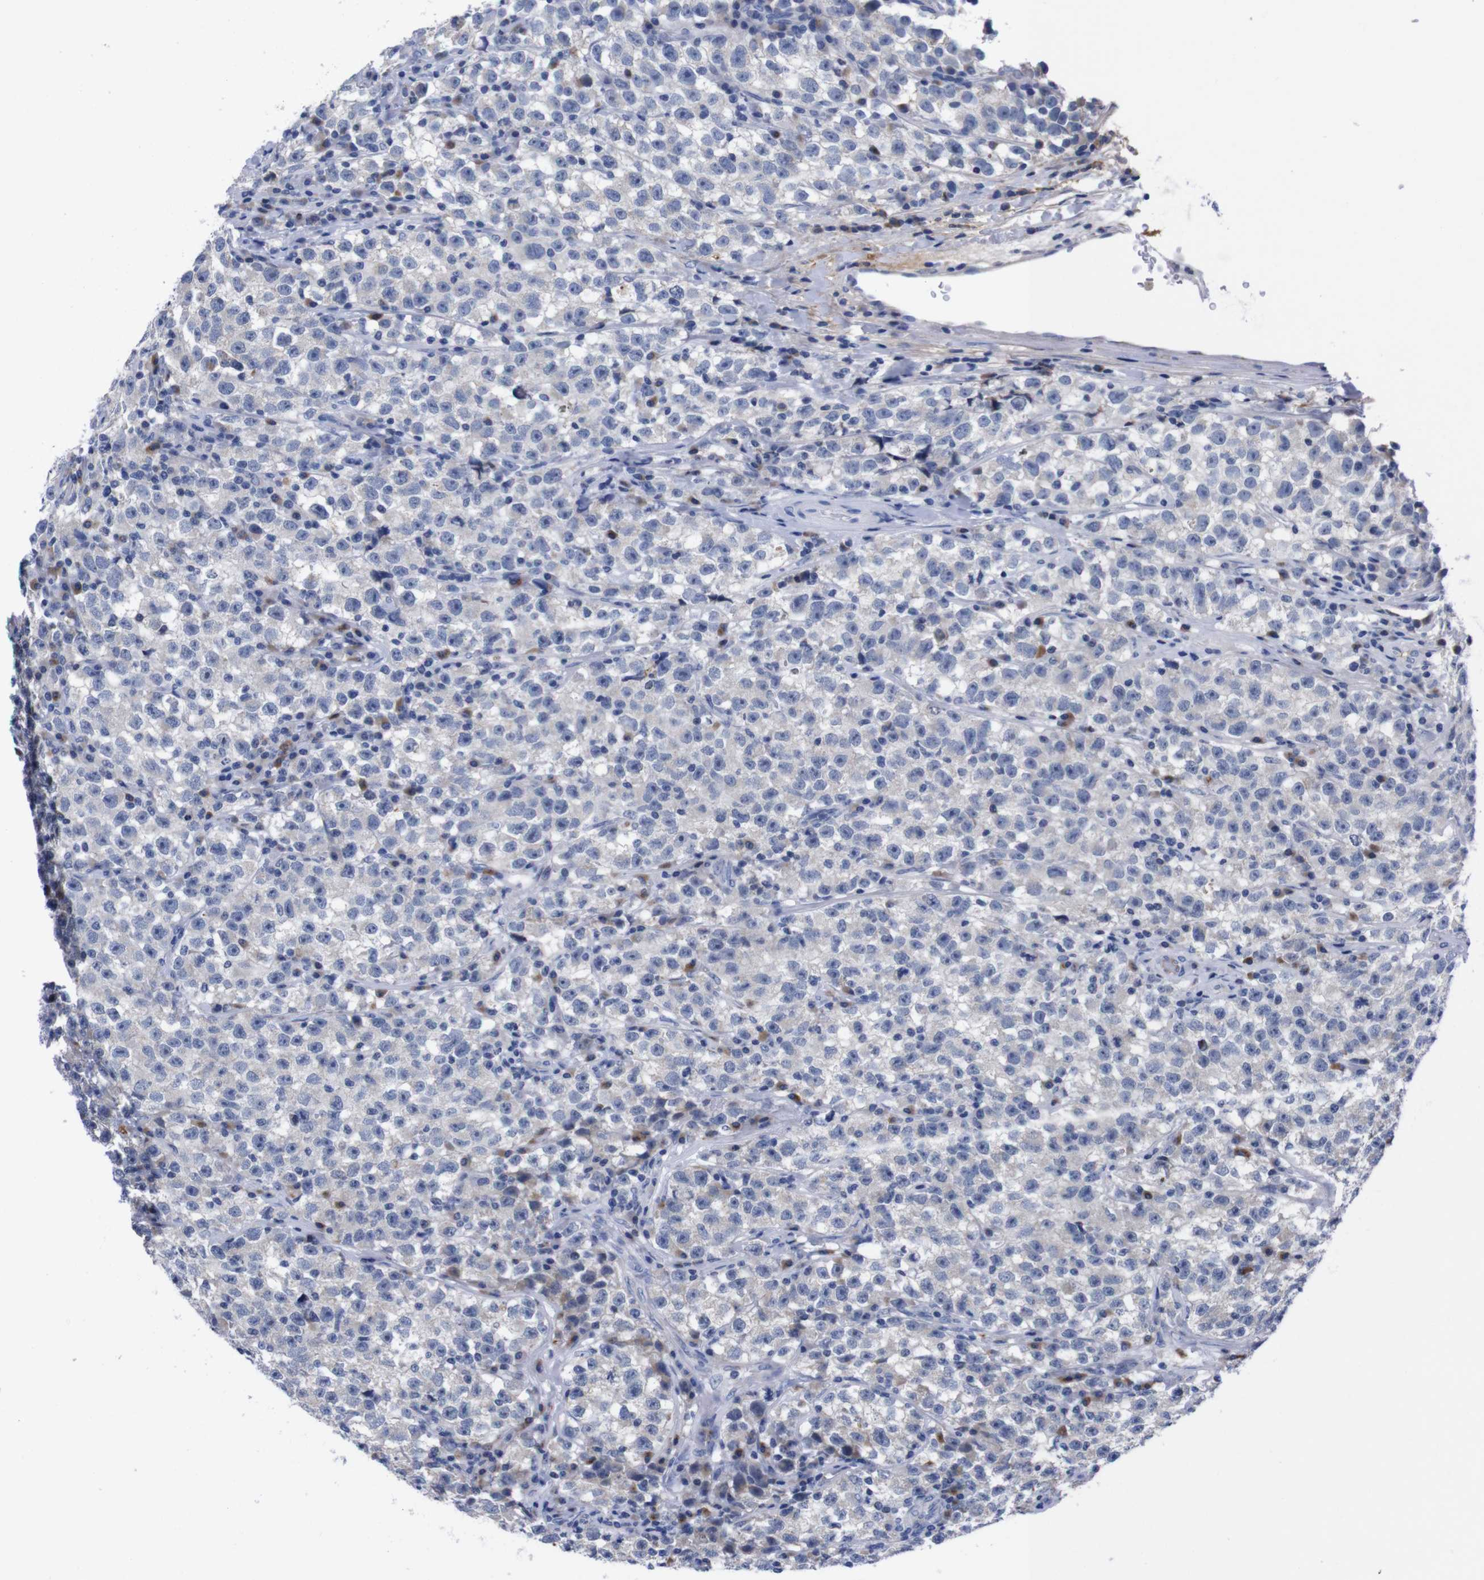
{"staining": {"intensity": "negative", "quantity": "none", "location": "none"}, "tissue": "testis cancer", "cell_type": "Tumor cells", "image_type": "cancer", "snomed": [{"axis": "morphology", "description": "Seminoma, NOS"}, {"axis": "topography", "description": "Testis"}], "caption": "This micrograph is of testis seminoma stained with immunohistochemistry to label a protein in brown with the nuclei are counter-stained blue. There is no staining in tumor cells. (Immunohistochemistry, brightfield microscopy, high magnification).", "gene": "FAM210A", "patient": {"sex": "male", "age": 22}}